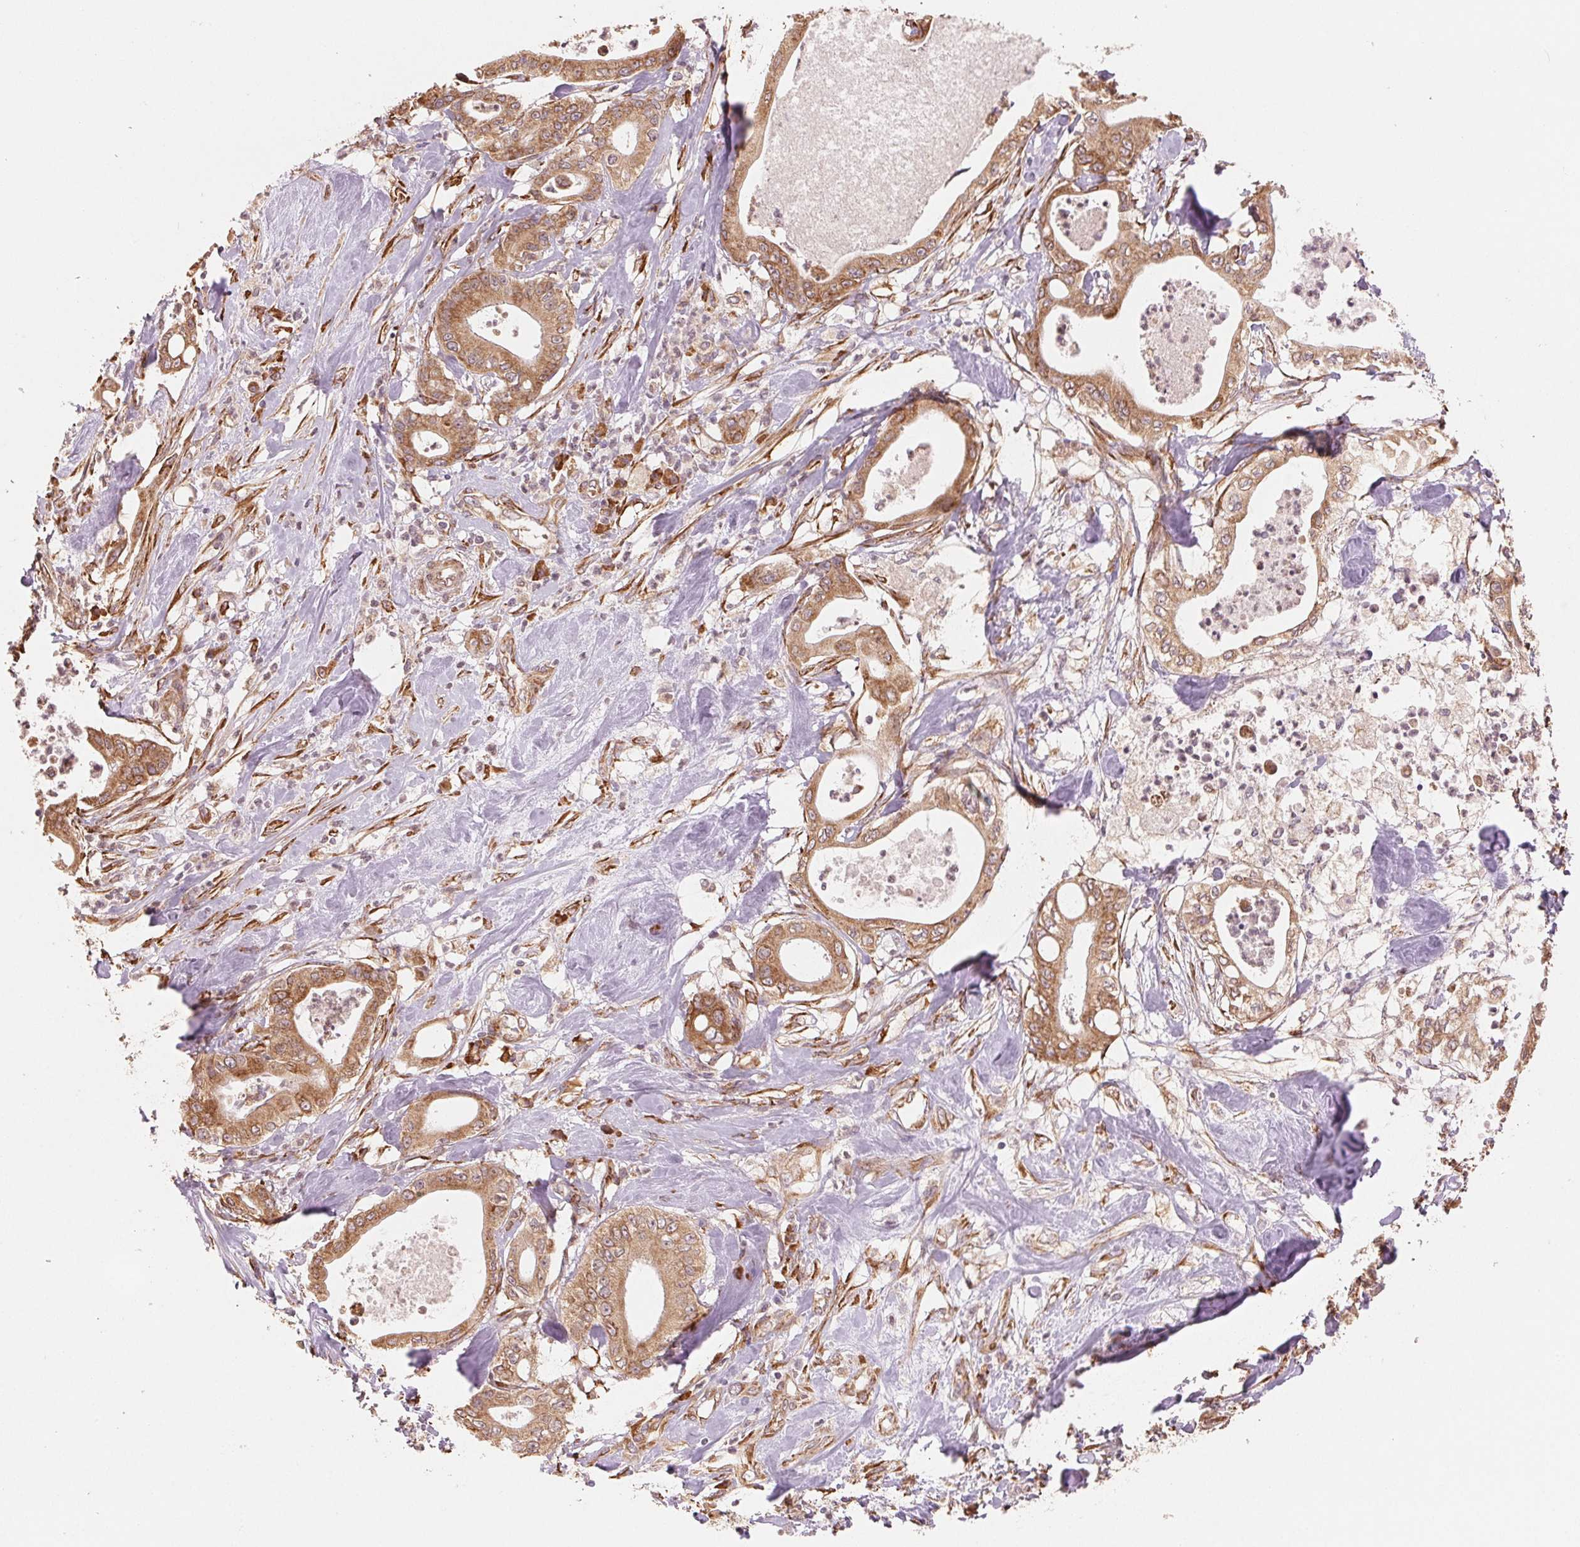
{"staining": {"intensity": "moderate", "quantity": ">75%", "location": "cytoplasmic/membranous"}, "tissue": "pancreatic cancer", "cell_type": "Tumor cells", "image_type": "cancer", "snomed": [{"axis": "morphology", "description": "Adenocarcinoma, NOS"}, {"axis": "topography", "description": "Pancreas"}], "caption": "Pancreatic adenocarcinoma stained for a protein (brown) exhibits moderate cytoplasmic/membranous positive staining in approximately >75% of tumor cells.", "gene": "SLC20A1", "patient": {"sex": "male", "age": 71}}